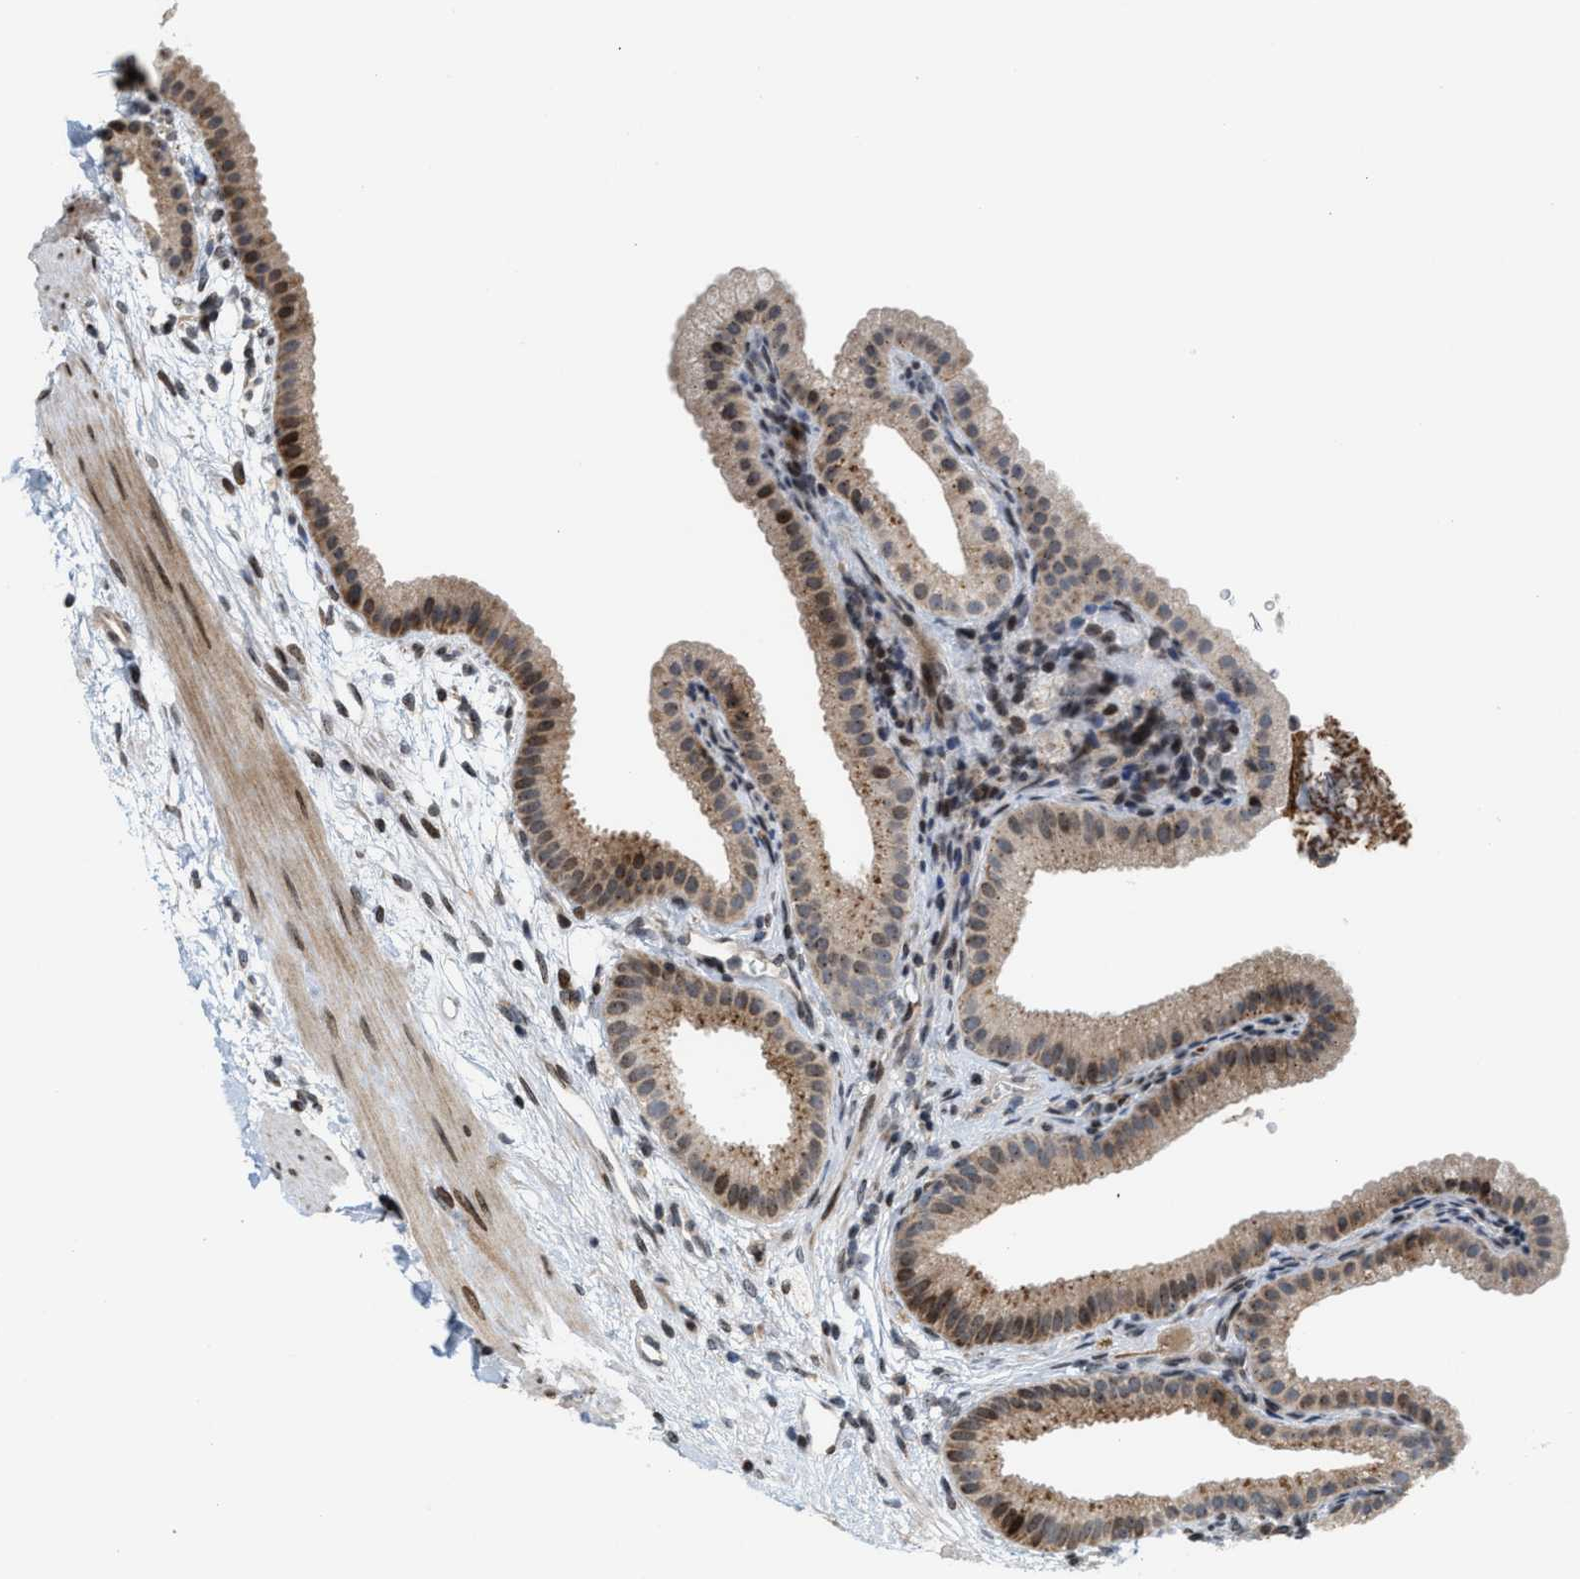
{"staining": {"intensity": "moderate", "quantity": ">75%", "location": "cytoplasmic/membranous,nuclear"}, "tissue": "gallbladder", "cell_type": "Glandular cells", "image_type": "normal", "snomed": [{"axis": "morphology", "description": "Normal tissue, NOS"}, {"axis": "topography", "description": "Gallbladder"}], "caption": "Approximately >75% of glandular cells in normal gallbladder exhibit moderate cytoplasmic/membranous,nuclear protein expression as visualized by brown immunohistochemical staining.", "gene": "PDZD2", "patient": {"sex": "female", "age": 64}}